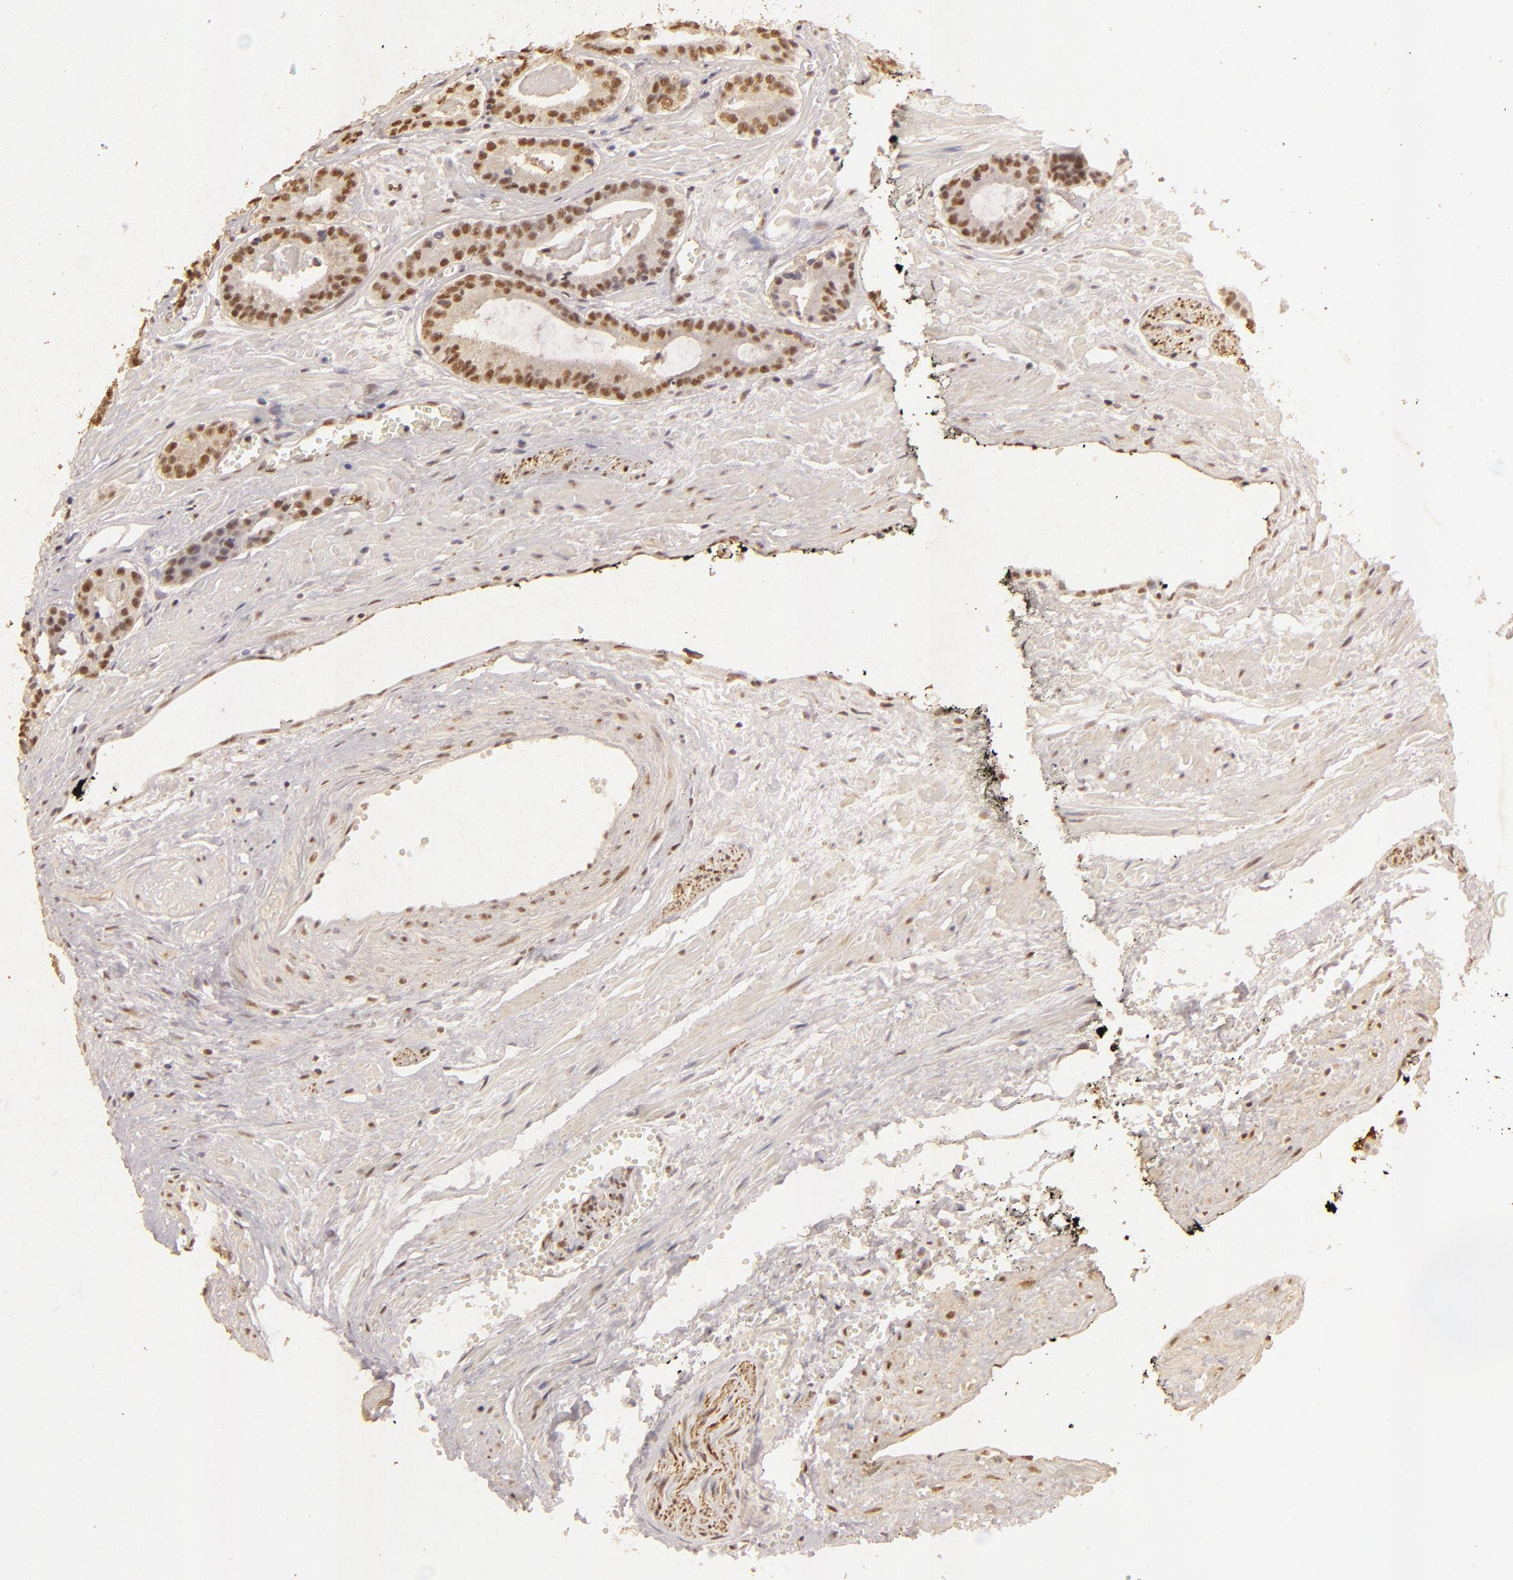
{"staining": {"intensity": "moderate", "quantity": ">75%", "location": "nuclear"}, "tissue": "prostate cancer", "cell_type": "Tumor cells", "image_type": "cancer", "snomed": [{"axis": "morphology", "description": "Adenocarcinoma, High grade"}, {"axis": "topography", "description": "Prostate"}], "caption": "Tumor cells demonstrate moderate nuclear staining in approximately >75% of cells in prostate cancer (adenocarcinoma (high-grade)). (IHC, brightfield microscopy, high magnification).", "gene": "CBX3", "patient": {"sex": "male", "age": 56}}